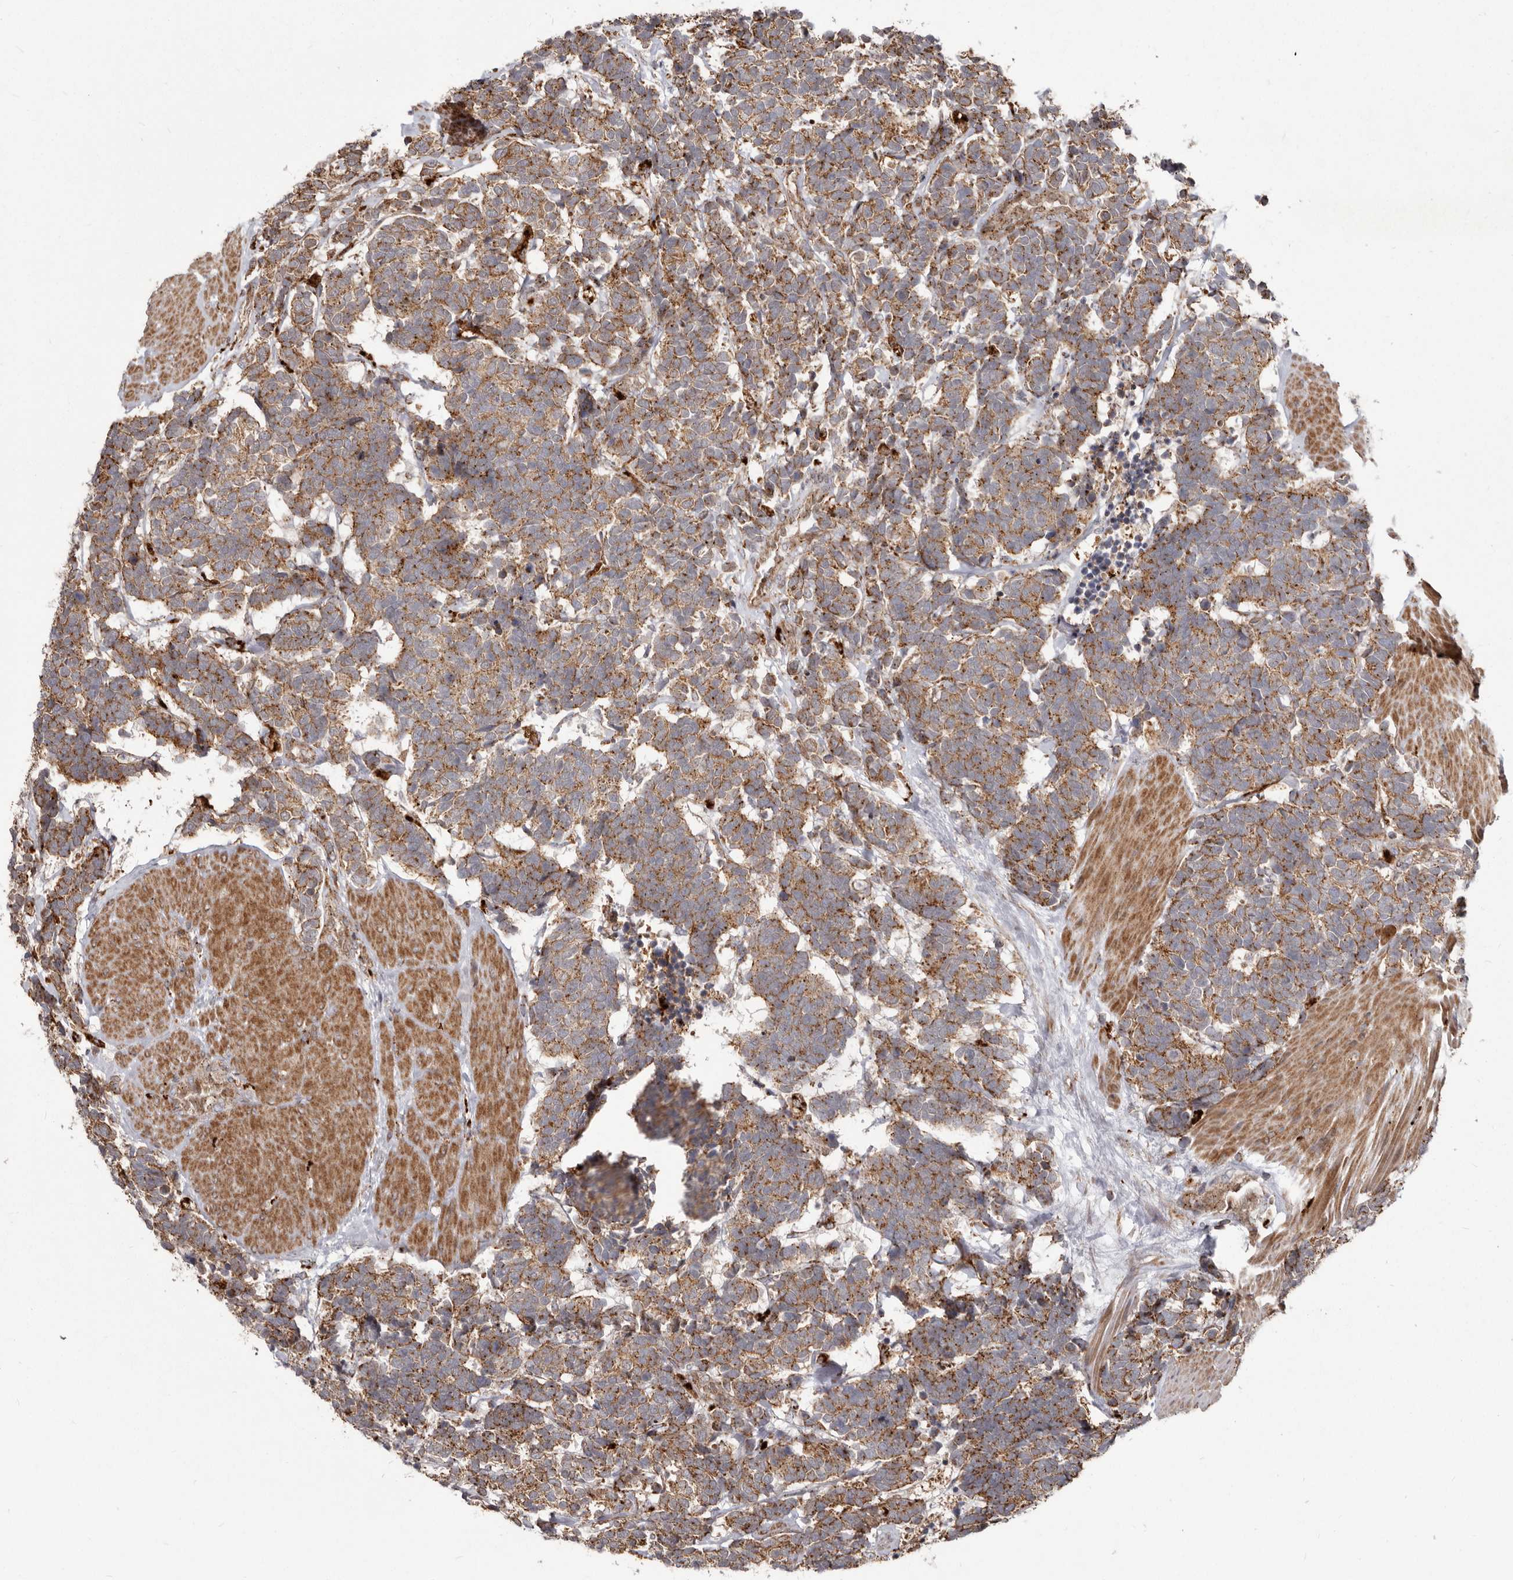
{"staining": {"intensity": "moderate", "quantity": ">75%", "location": "cytoplasmic/membranous"}, "tissue": "carcinoid", "cell_type": "Tumor cells", "image_type": "cancer", "snomed": [{"axis": "morphology", "description": "Carcinoma, NOS"}, {"axis": "morphology", "description": "Carcinoid, malignant, NOS"}, {"axis": "topography", "description": "Urinary bladder"}], "caption": "This image reveals carcinoid stained with IHC to label a protein in brown. The cytoplasmic/membranous of tumor cells show moderate positivity for the protein. Nuclei are counter-stained blue.", "gene": "NUP43", "patient": {"sex": "male", "age": 57}}